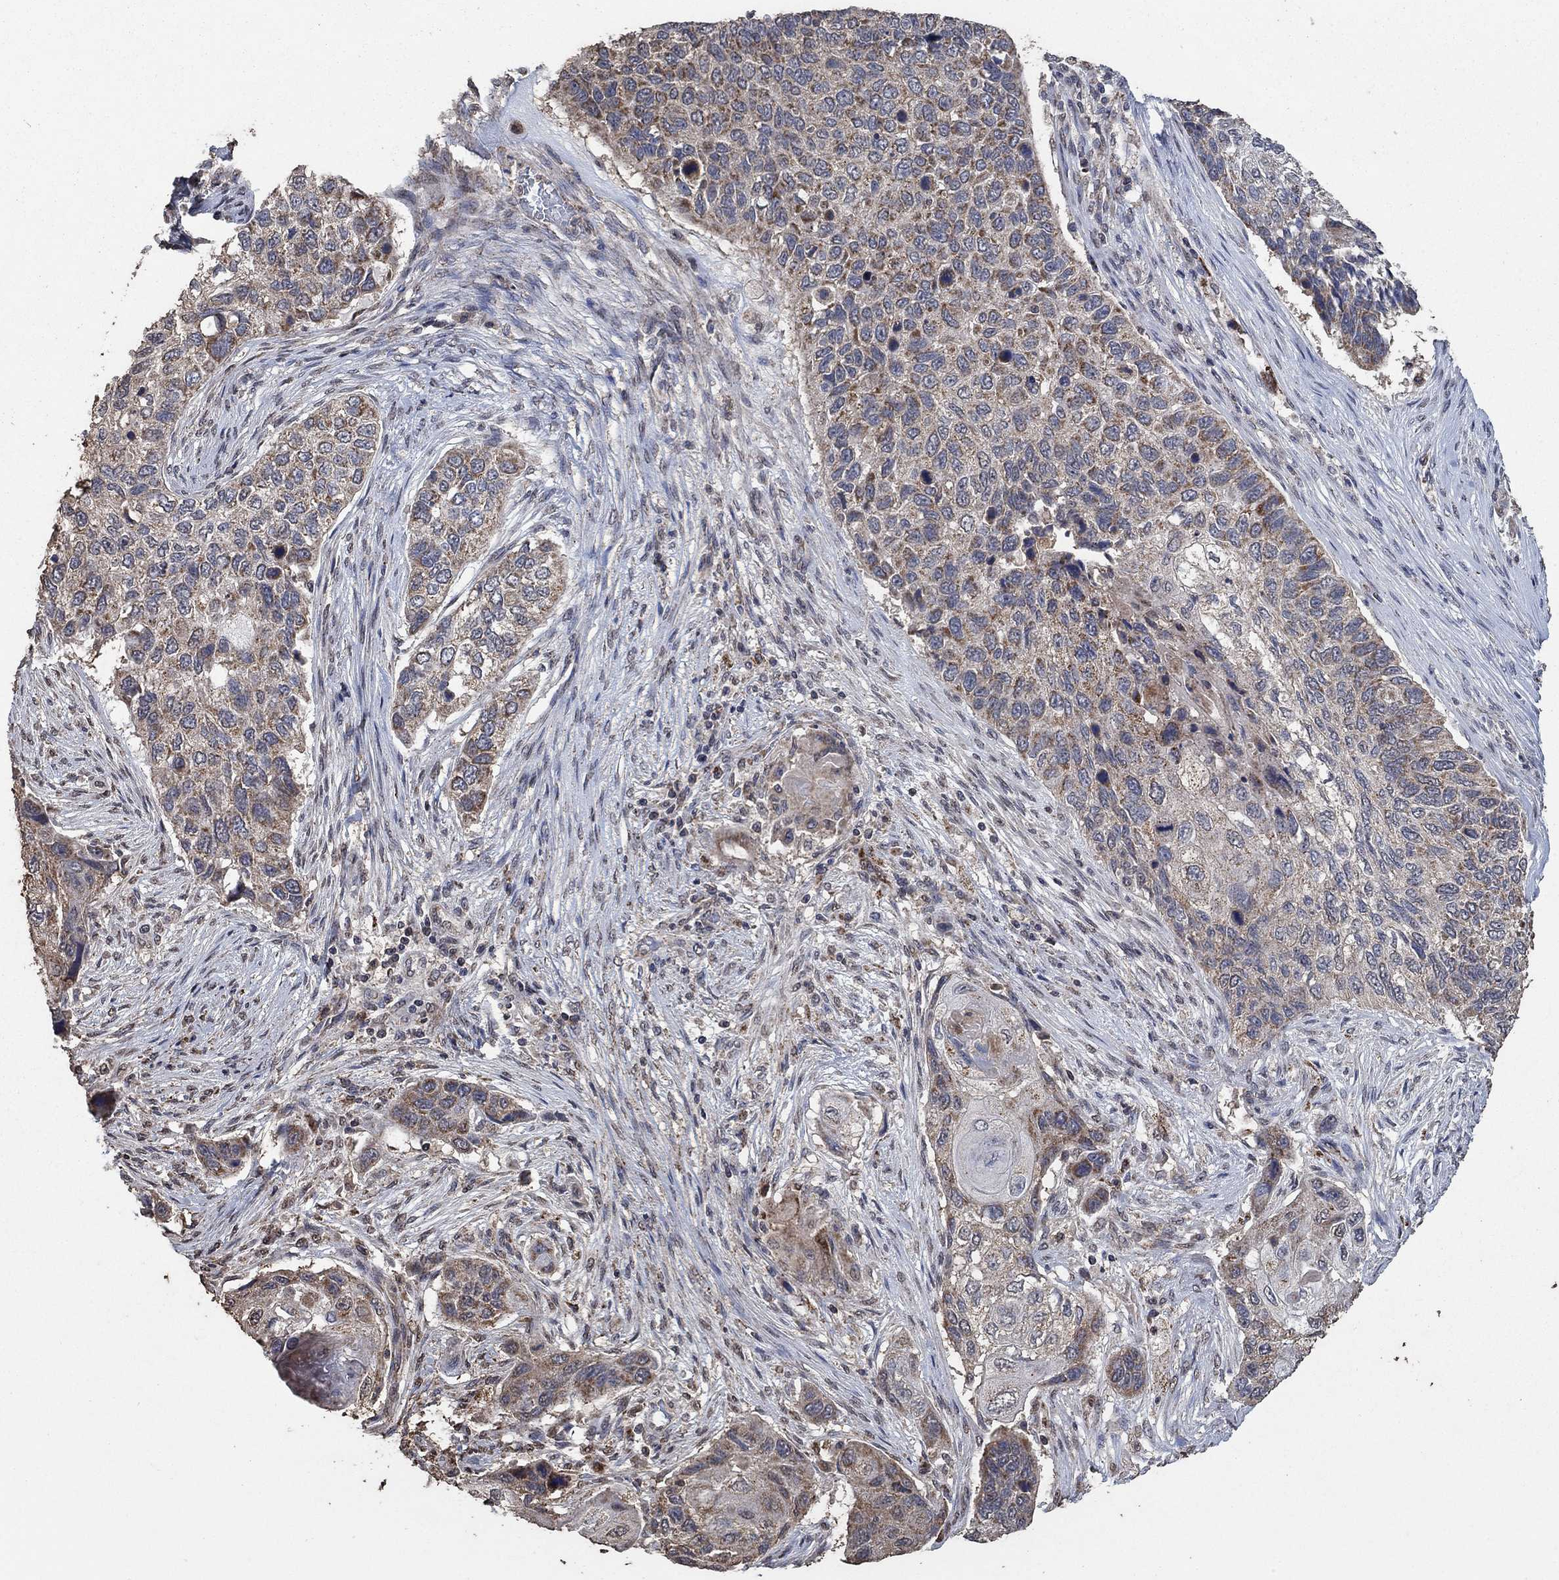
{"staining": {"intensity": "moderate", "quantity": "<25%", "location": "cytoplasmic/membranous"}, "tissue": "lung cancer", "cell_type": "Tumor cells", "image_type": "cancer", "snomed": [{"axis": "morphology", "description": "Normal tissue, NOS"}, {"axis": "morphology", "description": "Squamous cell carcinoma, NOS"}, {"axis": "topography", "description": "Bronchus"}, {"axis": "topography", "description": "Lung"}], "caption": "Squamous cell carcinoma (lung) tissue shows moderate cytoplasmic/membranous expression in about <25% of tumor cells, visualized by immunohistochemistry. (Brightfield microscopy of DAB IHC at high magnification).", "gene": "MRPS24", "patient": {"sex": "male", "age": 69}}